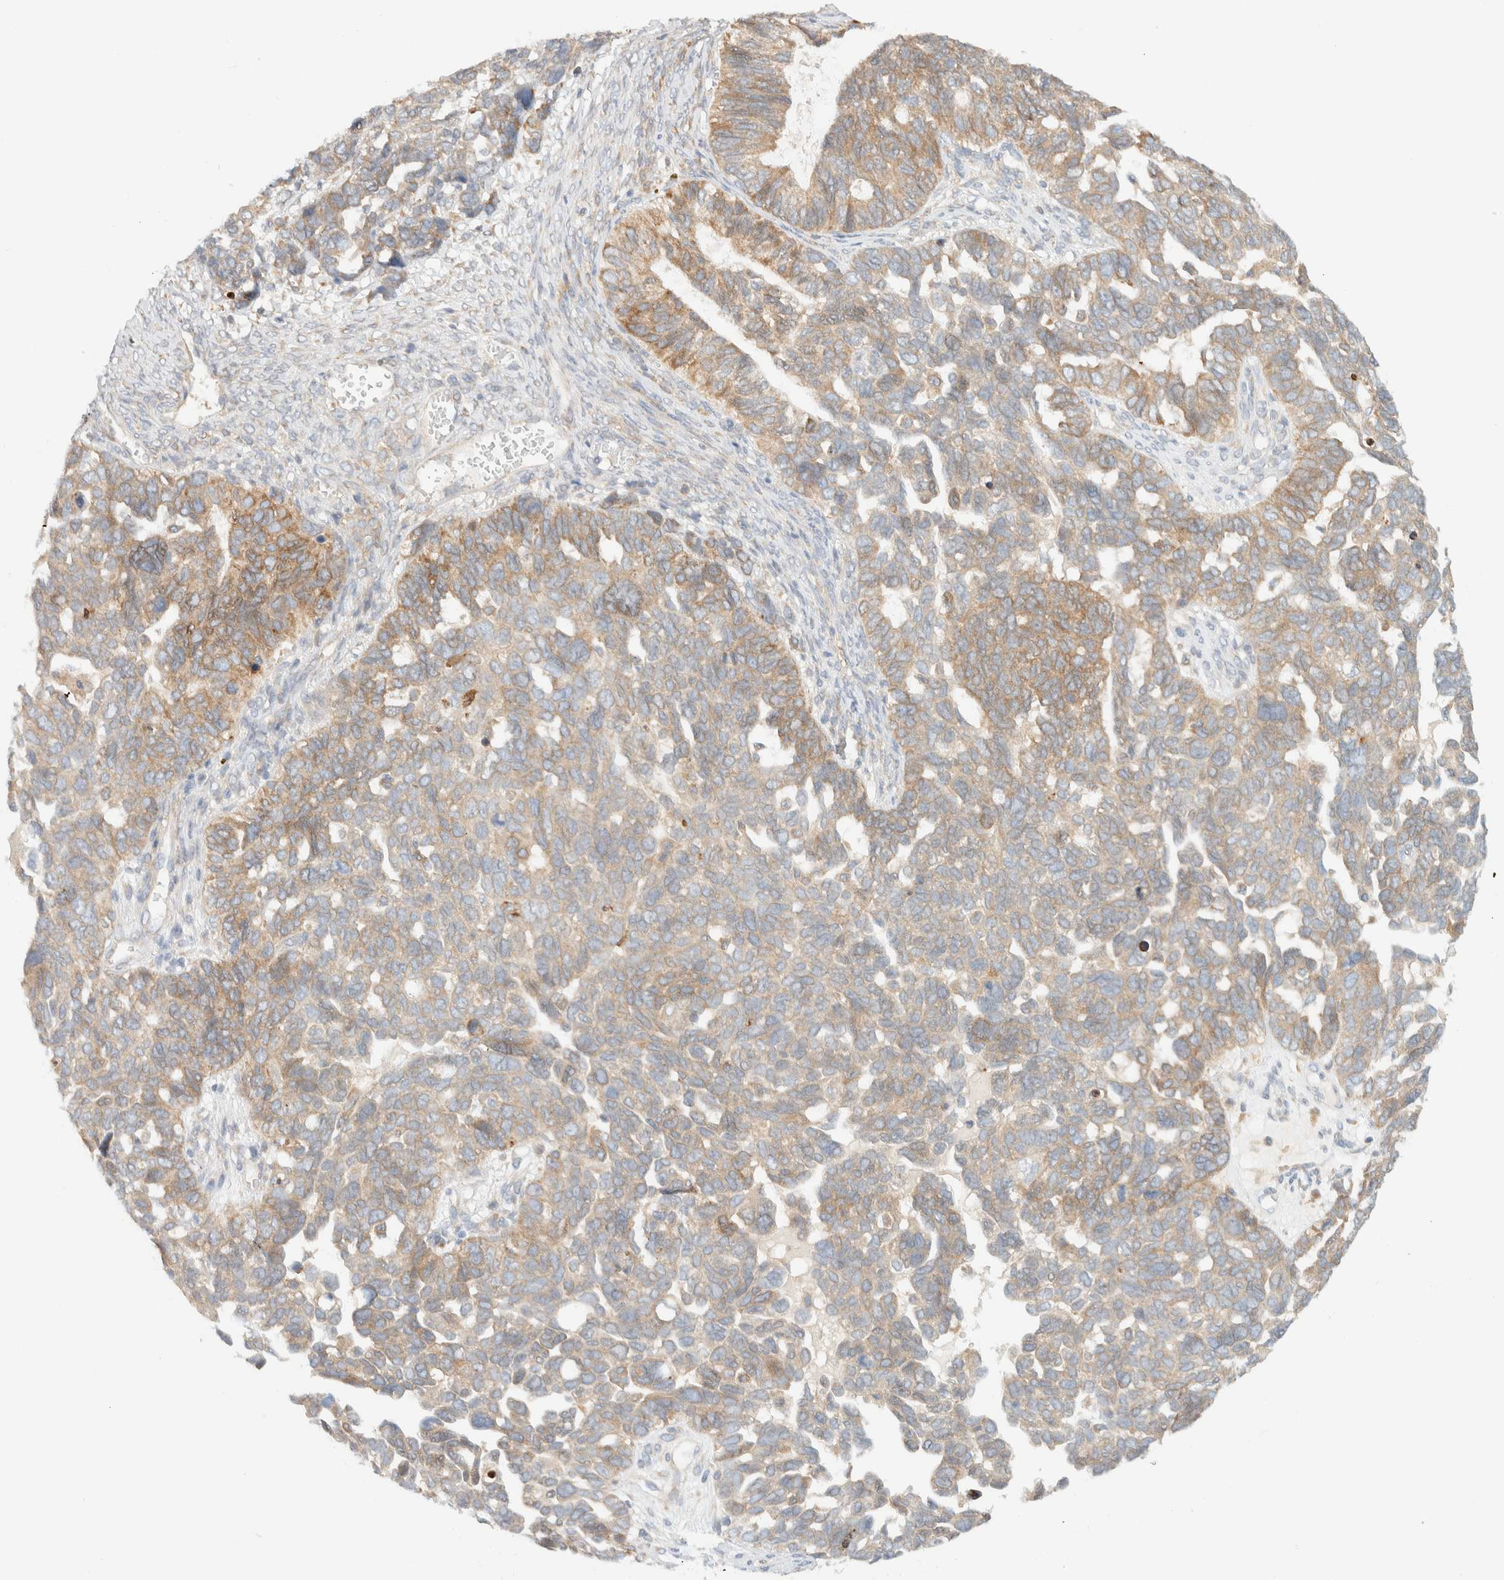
{"staining": {"intensity": "moderate", "quantity": ">75%", "location": "cytoplasmic/membranous"}, "tissue": "ovarian cancer", "cell_type": "Tumor cells", "image_type": "cancer", "snomed": [{"axis": "morphology", "description": "Cystadenocarcinoma, serous, NOS"}, {"axis": "topography", "description": "Ovary"}], "caption": "High-magnification brightfield microscopy of ovarian serous cystadenocarcinoma stained with DAB (3,3'-diaminobenzidine) (brown) and counterstained with hematoxylin (blue). tumor cells exhibit moderate cytoplasmic/membranous staining is seen in about>75% of cells.", "gene": "NT5C", "patient": {"sex": "female", "age": 79}}